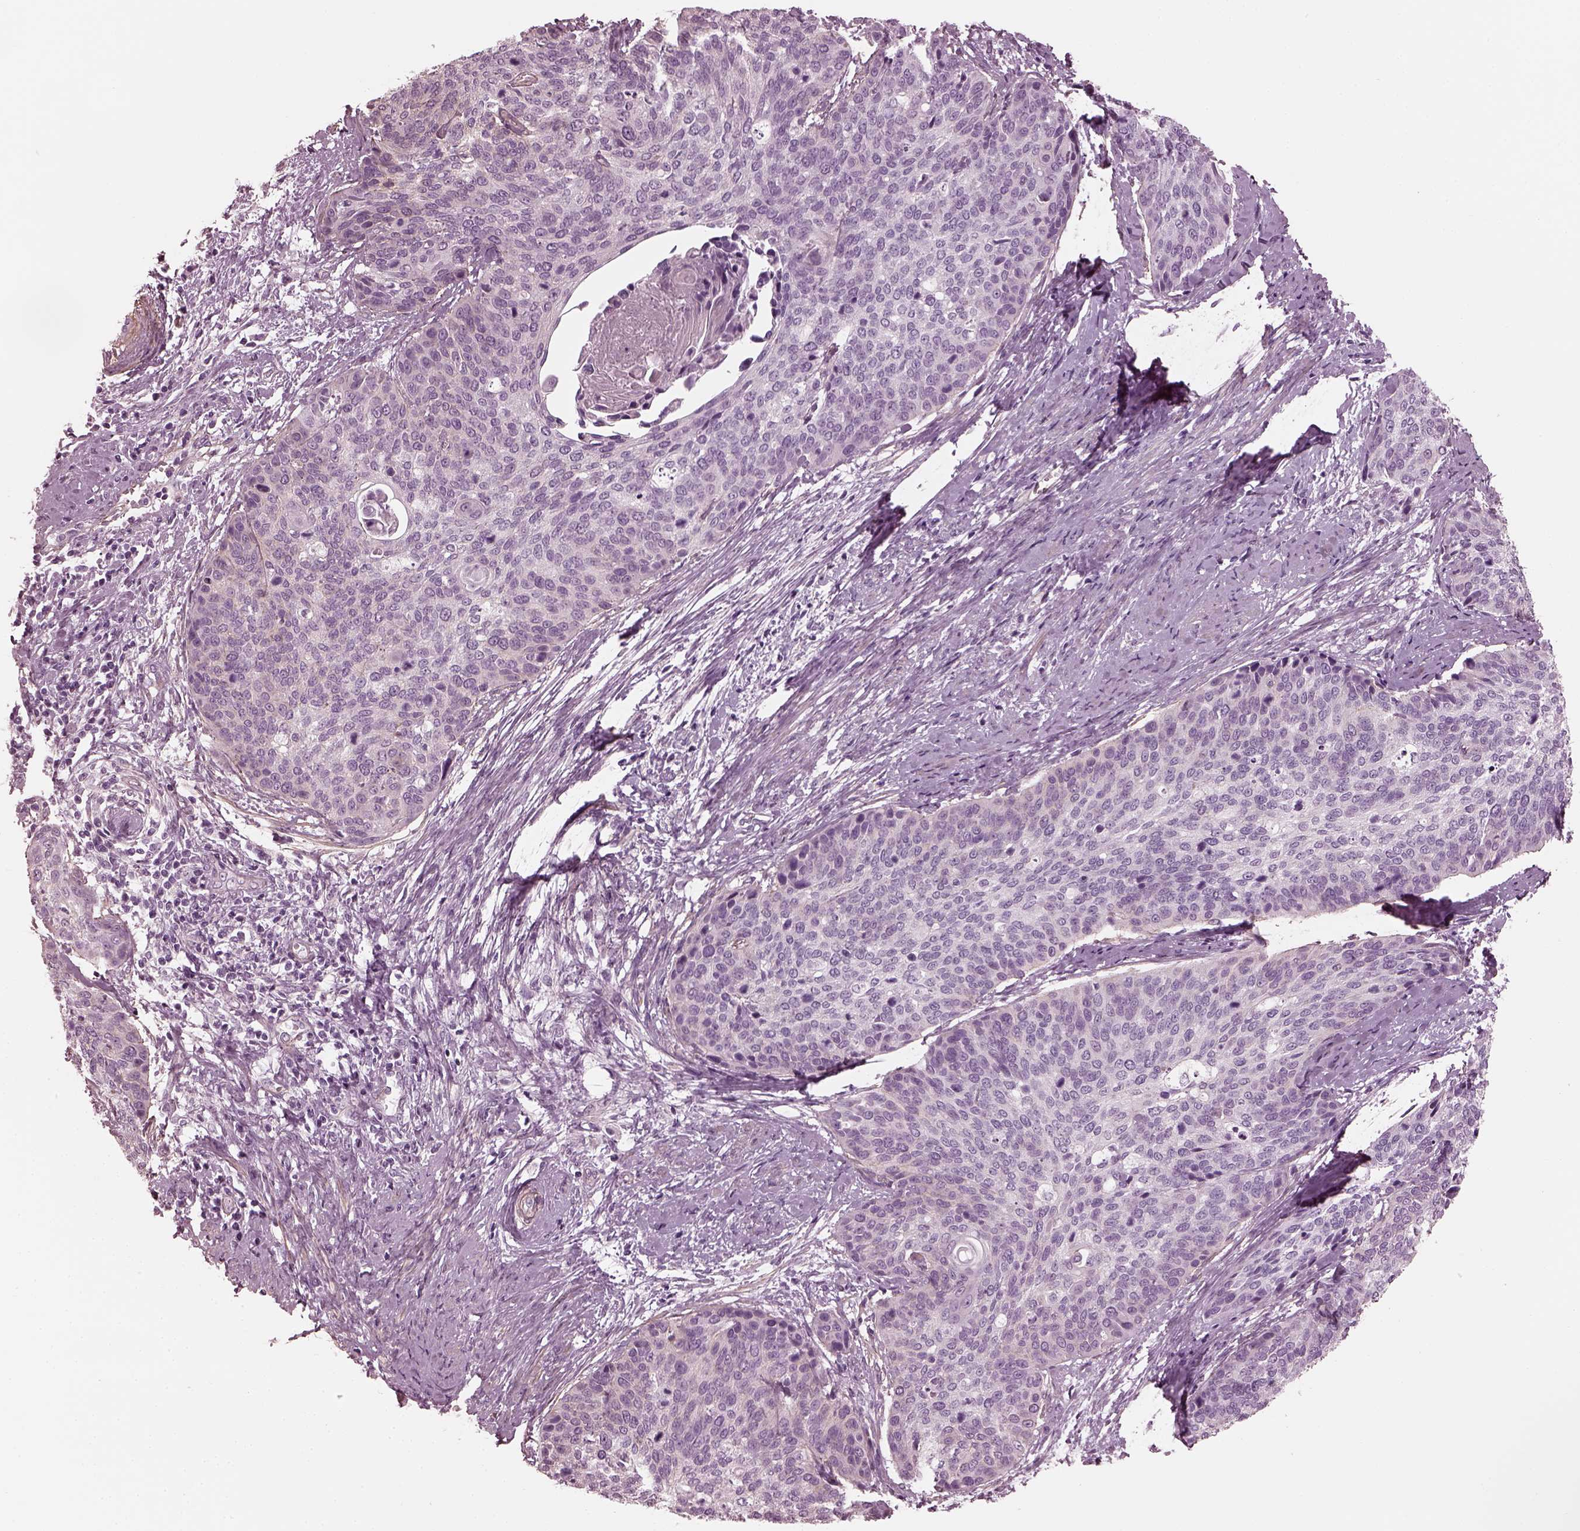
{"staining": {"intensity": "negative", "quantity": "none", "location": "none"}, "tissue": "cervical cancer", "cell_type": "Tumor cells", "image_type": "cancer", "snomed": [{"axis": "morphology", "description": "Squamous cell carcinoma, NOS"}, {"axis": "topography", "description": "Cervix"}], "caption": "Tumor cells show no significant protein staining in squamous cell carcinoma (cervical).", "gene": "BFSP1", "patient": {"sex": "female", "age": 69}}